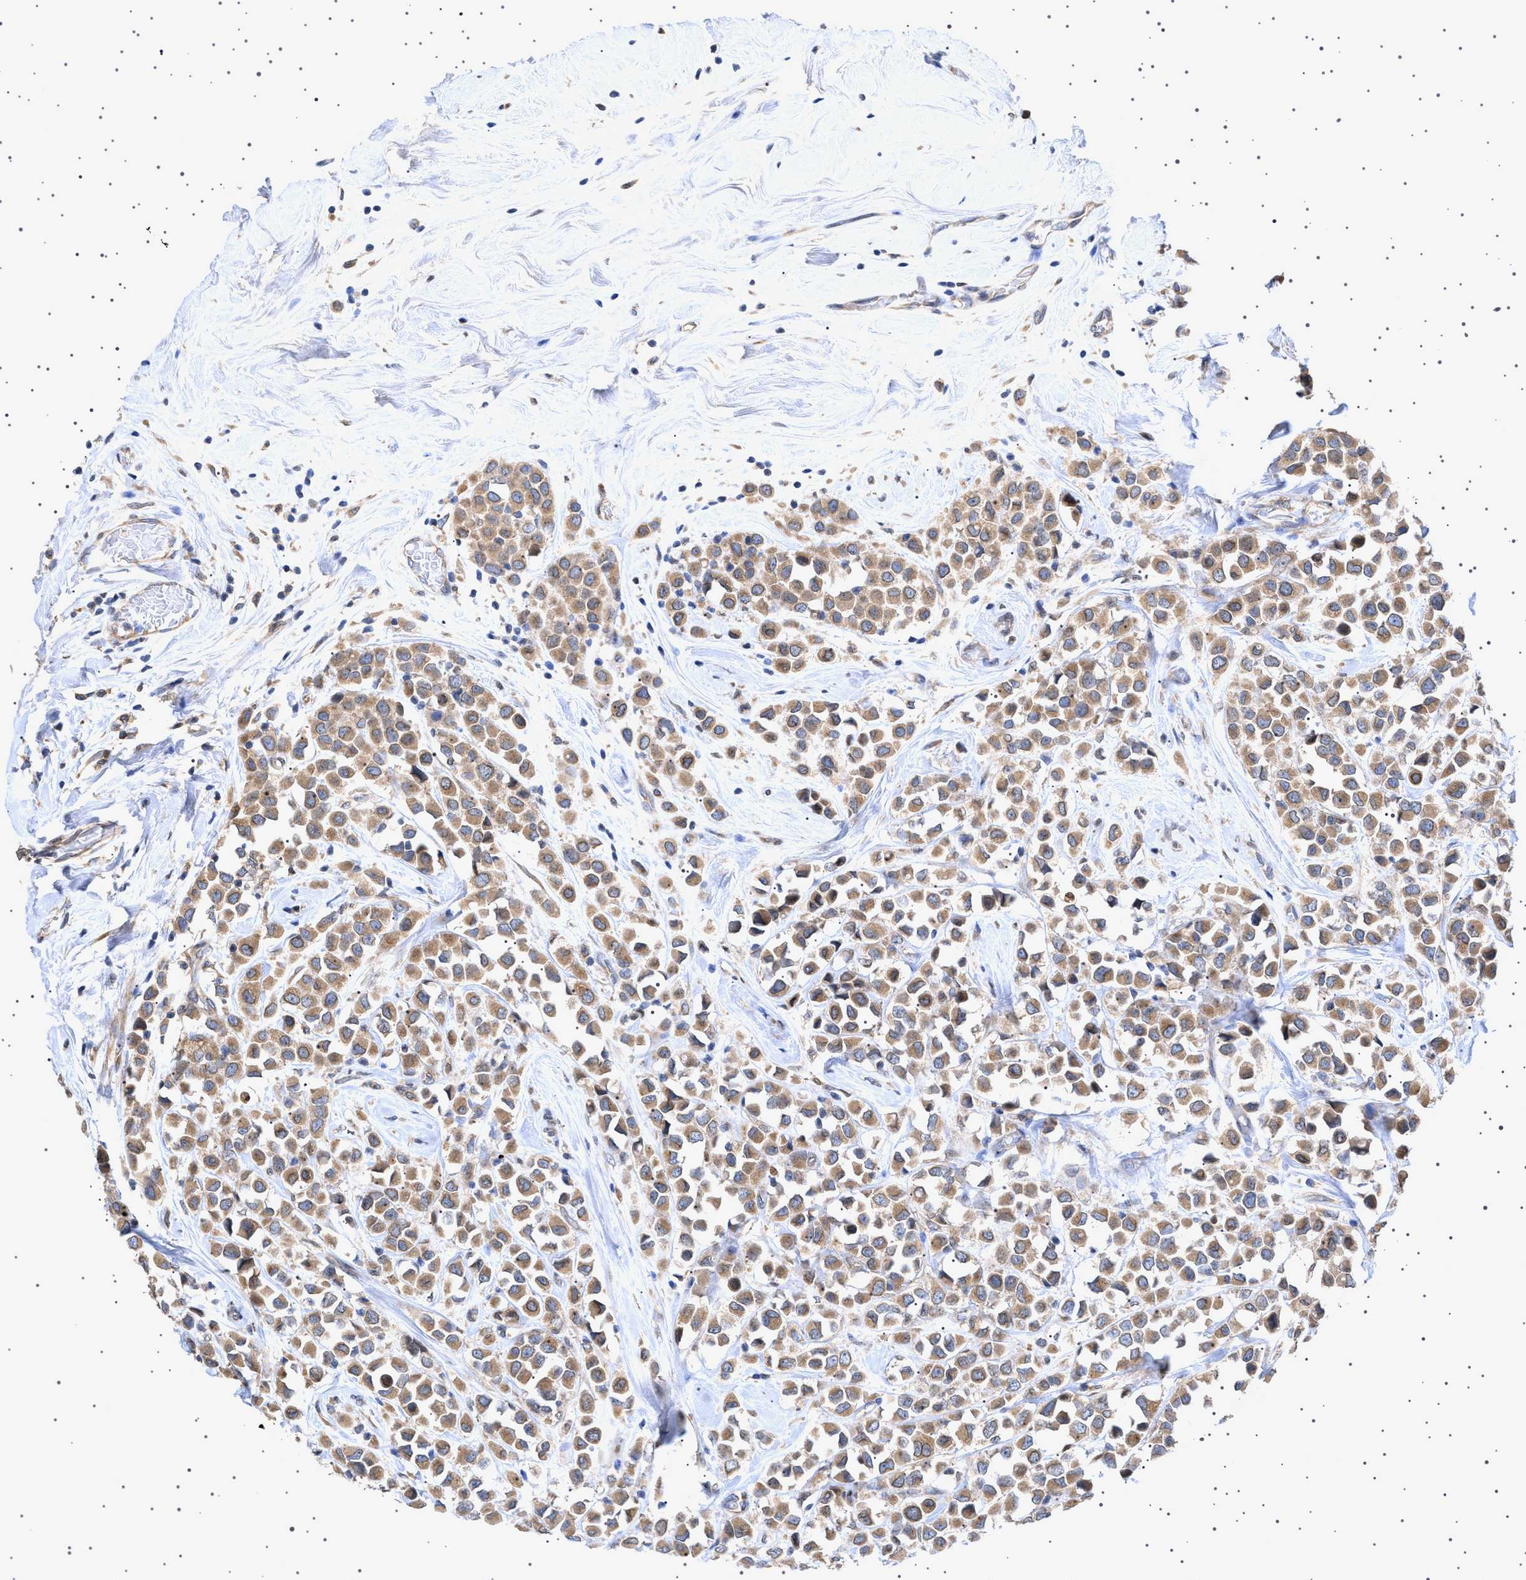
{"staining": {"intensity": "moderate", "quantity": ">75%", "location": "cytoplasmic/membranous"}, "tissue": "breast cancer", "cell_type": "Tumor cells", "image_type": "cancer", "snomed": [{"axis": "morphology", "description": "Duct carcinoma"}, {"axis": "topography", "description": "Breast"}], "caption": "Immunohistochemistry image of breast cancer stained for a protein (brown), which exhibits medium levels of moderate cytoplasmic/membranous positivity in about >75% of tumor cells.", "gene": "NUP93", "patient": {"sex": "female", "age": 61}}